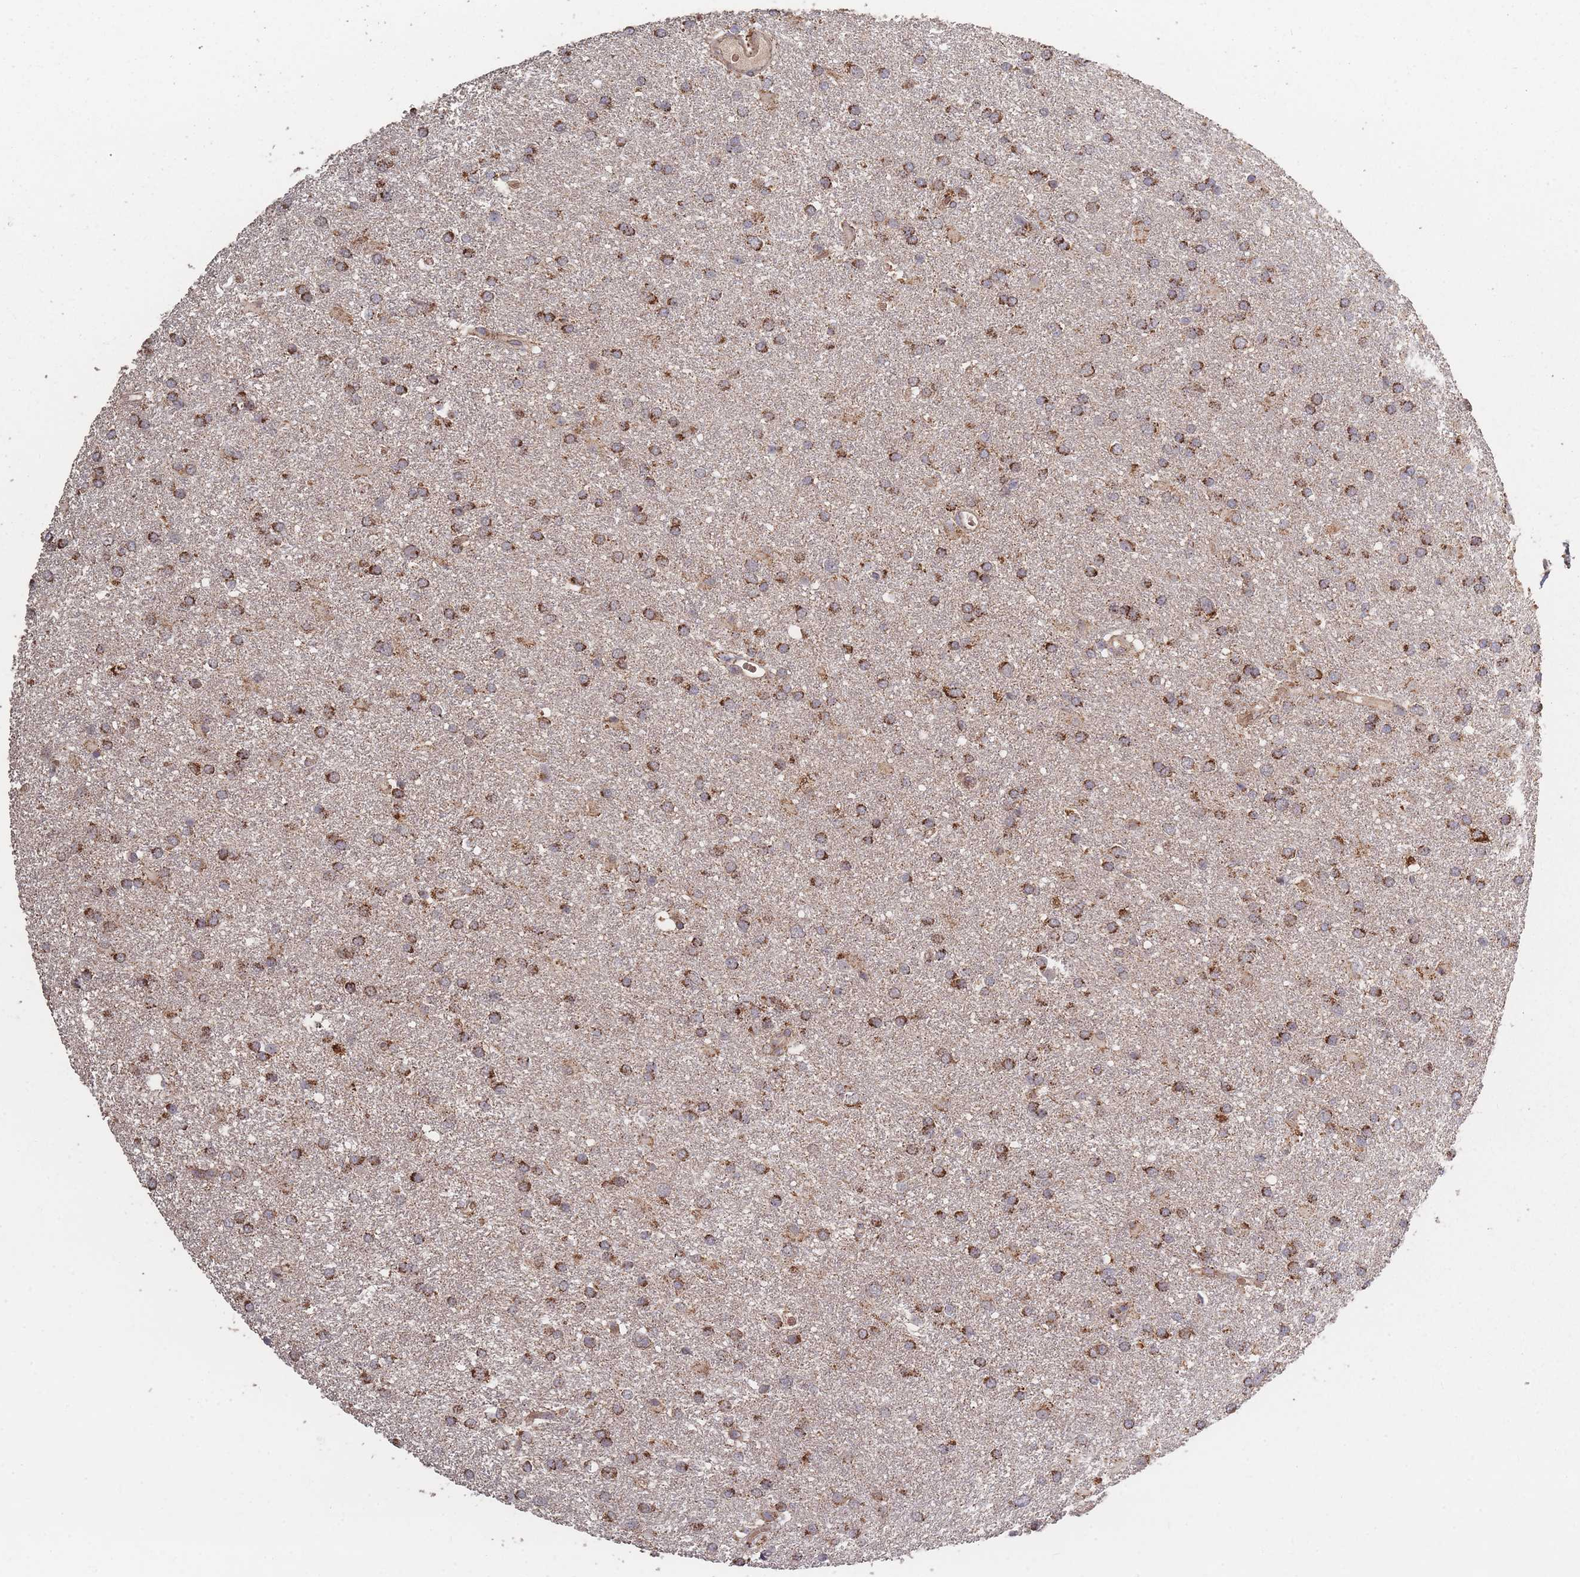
{"staining": {"intensity": "moderate", "quantity": ">75%", "location": "cytoplasmic/membranous"}, "tissue": "glioma", "cell_type": "Tumor cells", "image_type": "cancer", "snomed": [{"axis": "morphology", "description": "Glioma, malignant, Low grade"}, {"axis": "topography", "description": "Brain"}], "caption": "There is medium levels of moderate cytoplasmic/membranous staining in tumor cells of glioma, as demonstrated by immunohistochemical staining (brown color).", "gene": "LYRM7", "patient": {"sex": "female", "age": 32}}